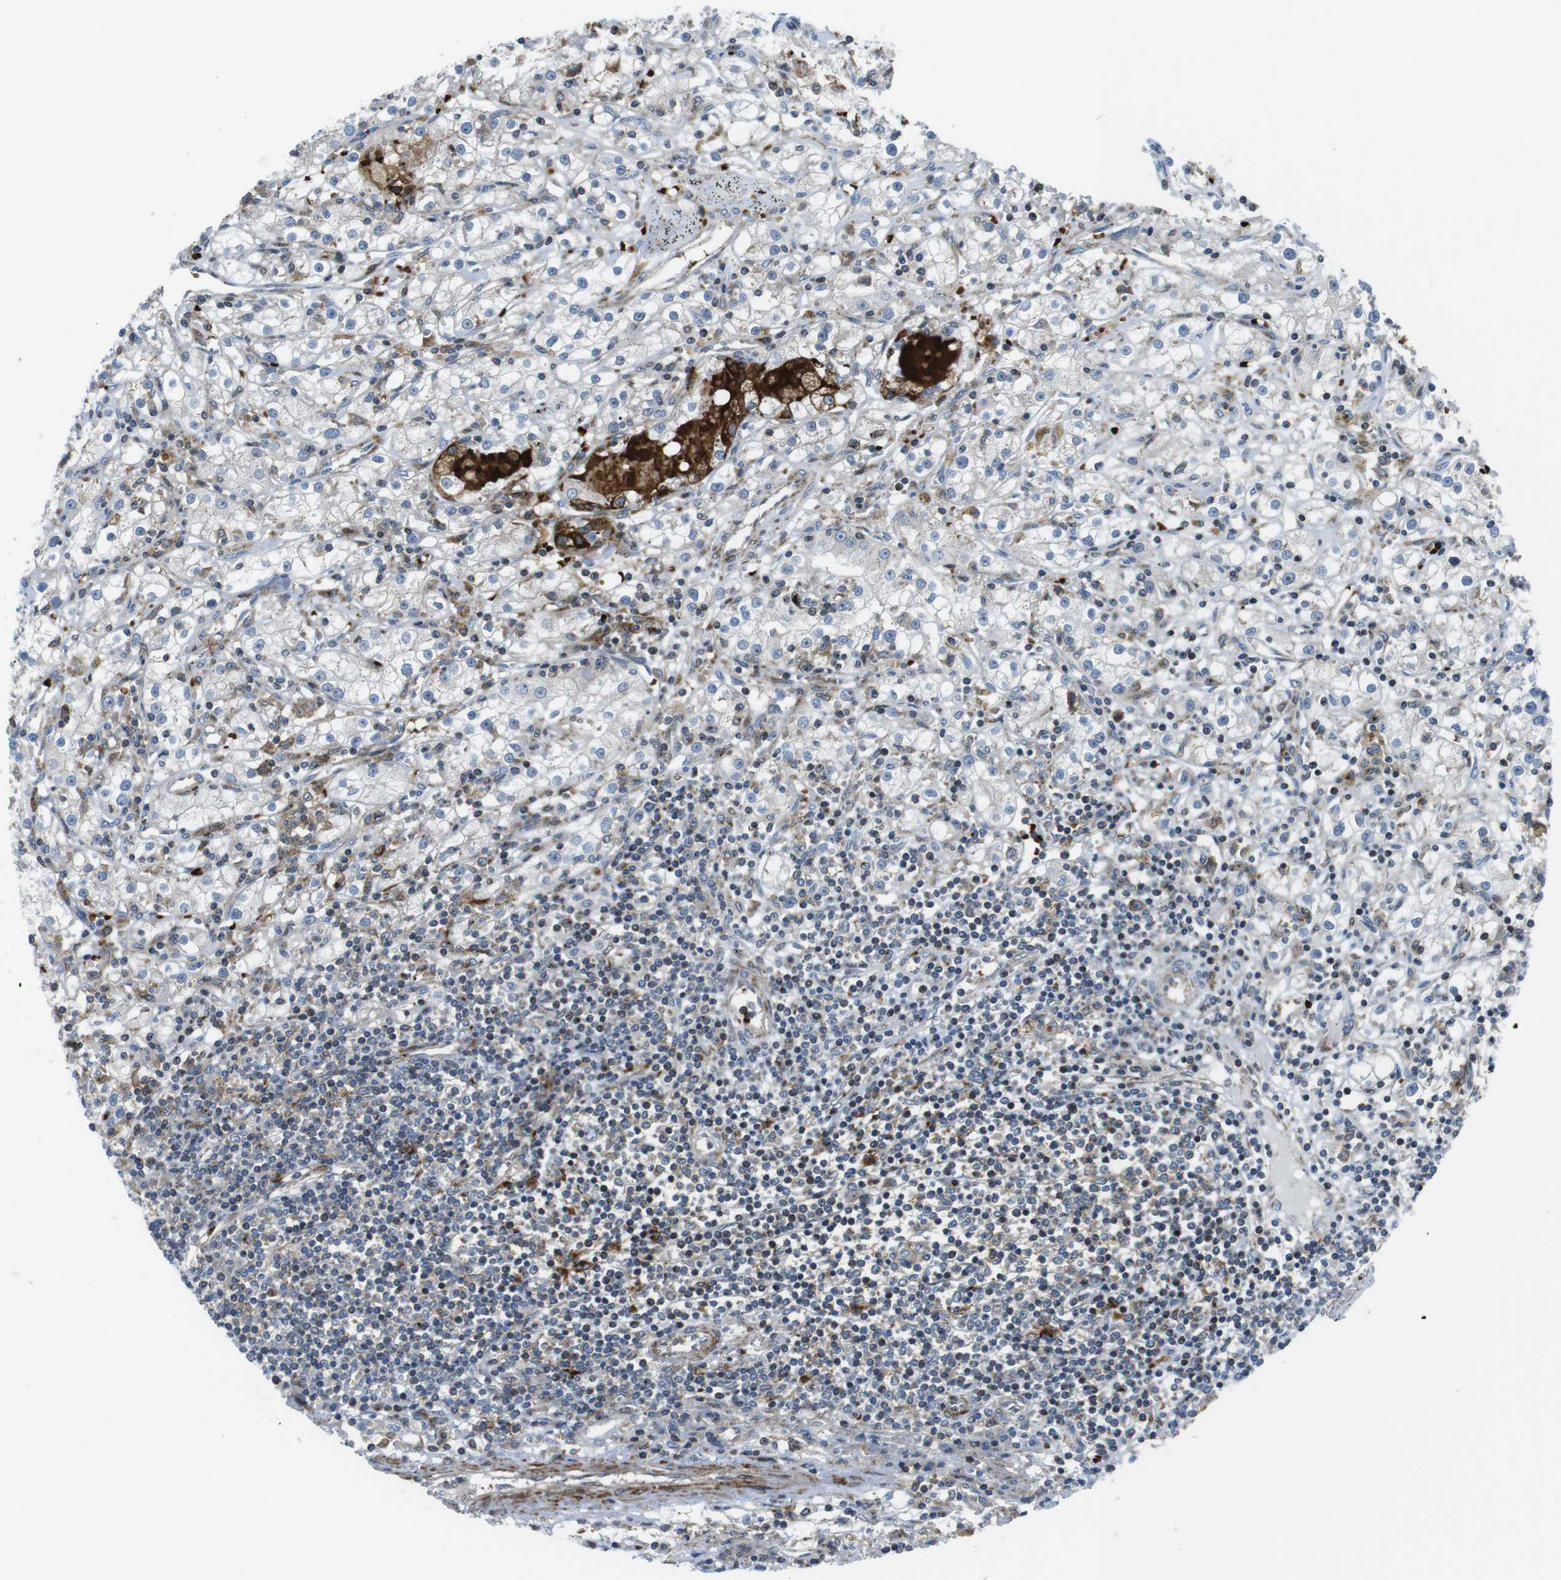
{"staining": {"intensity": "negative", "quantity": "none", "location": "none"}, "tissue": "renal cancer", "cell_type": "Tumor cells", "image_type": "cancer", "snomed": [{"axis": "morphology", "description": "Adenocarcinoma, NOS"}, {"axis": "topography", "description": "Kidney"}], "caption": "Tumor cells are negative for brown protein staining in renal cancer. (DAB immunohistochemistry (IHC) with hematoxylin counter stain).", "gene": "CUL7", "patient": {"sex": "male", "age": 56}}